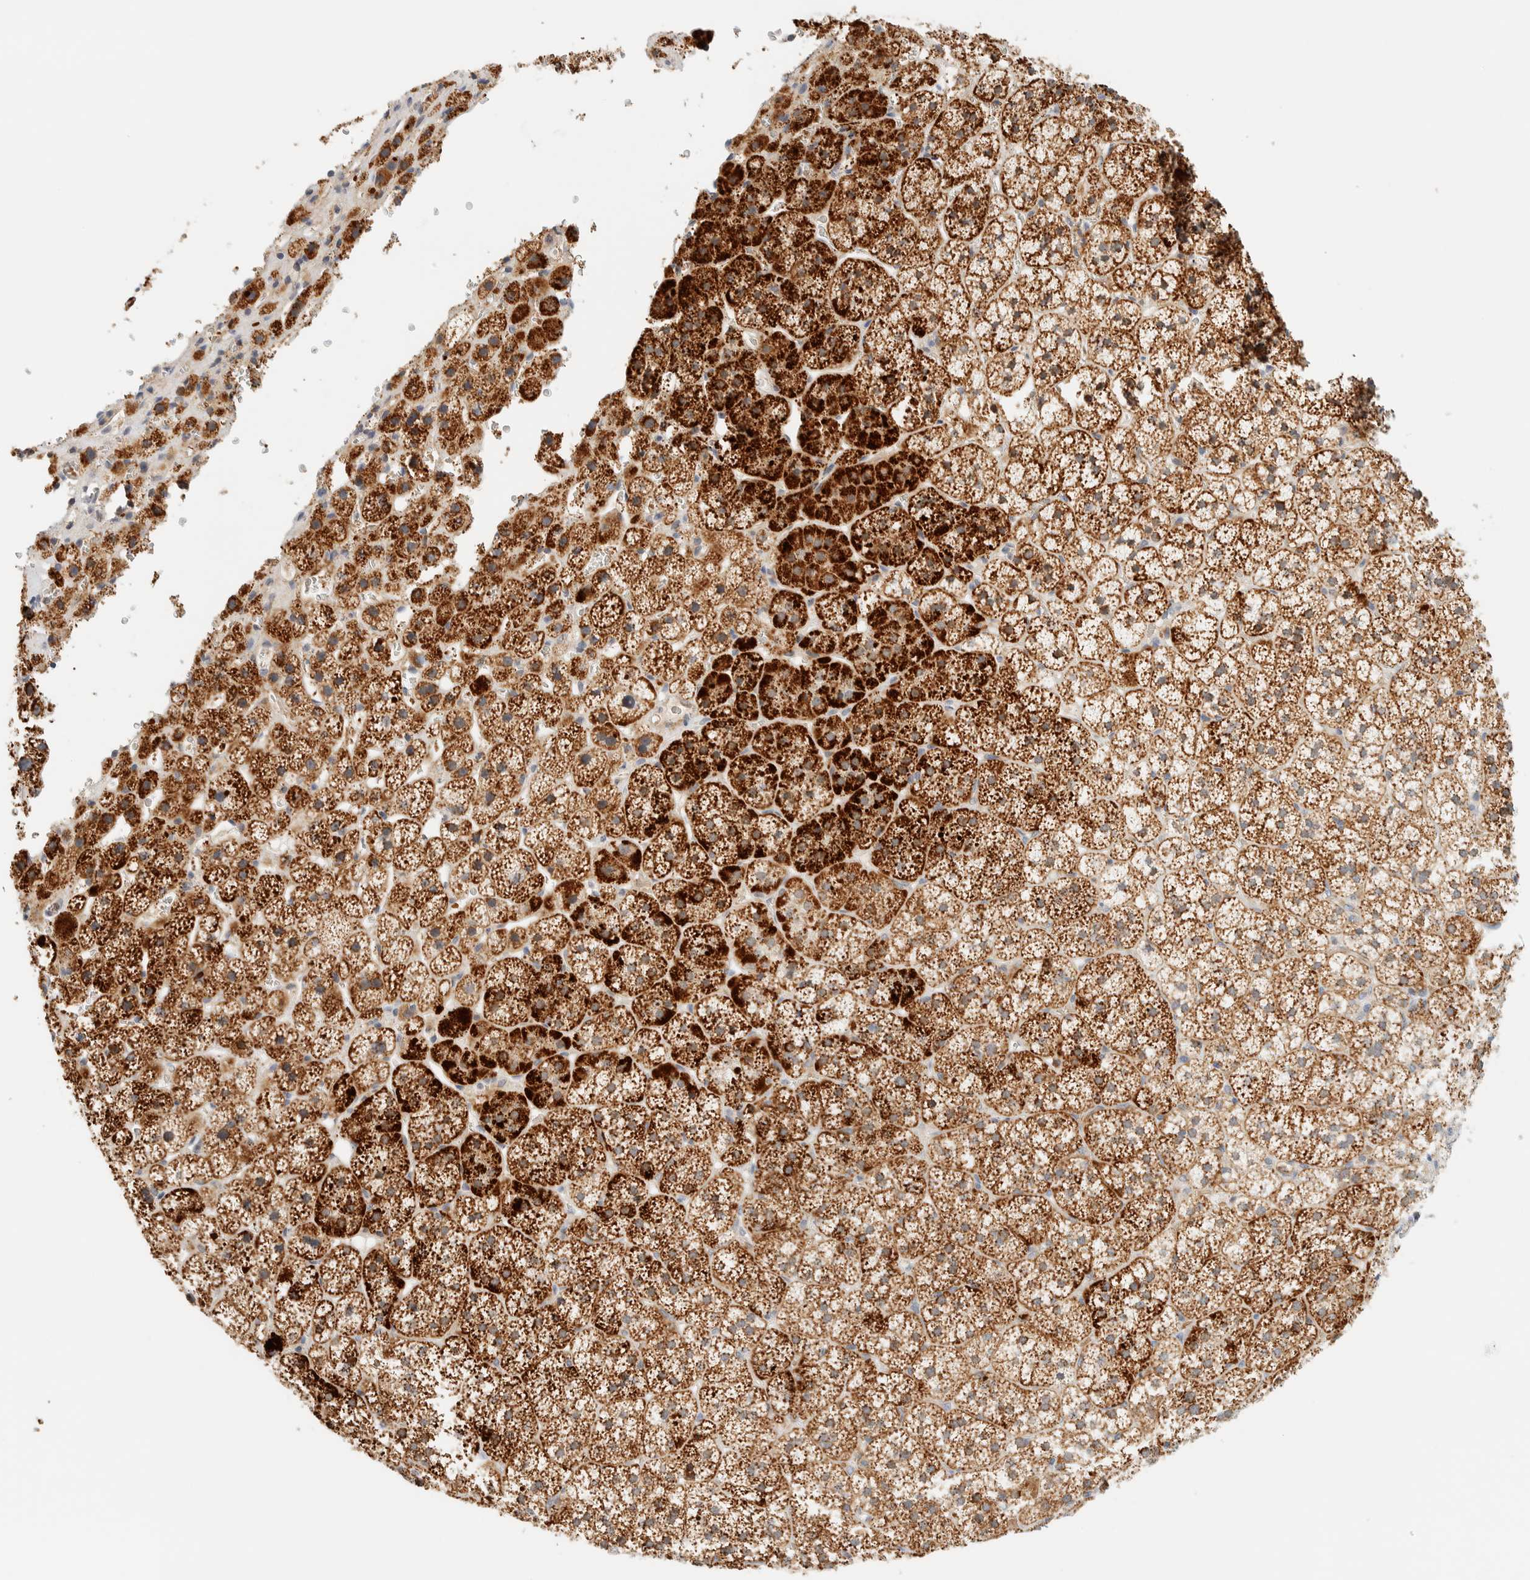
{"staining": {"intensity": "strong", "quantity": ">75%", "location": "cytoplasmic/membranous"}, "tissue": "adrenal gland", "cell_type": "Glandular cells", "image_type": "normal", "snomed": [{"axis": "morphology", "description": "Normal tissue, NOS"}, {"axis": "topography", "description": "Adrenal gland"}], "caption": "Protein staining demonstrates strong cytoplasmic/membranous staining in approximately >75% of glandular cells in unremarkable adrenal gland.", "gene": "TNK1", "patient": {"sex": "female", "age": 44}}